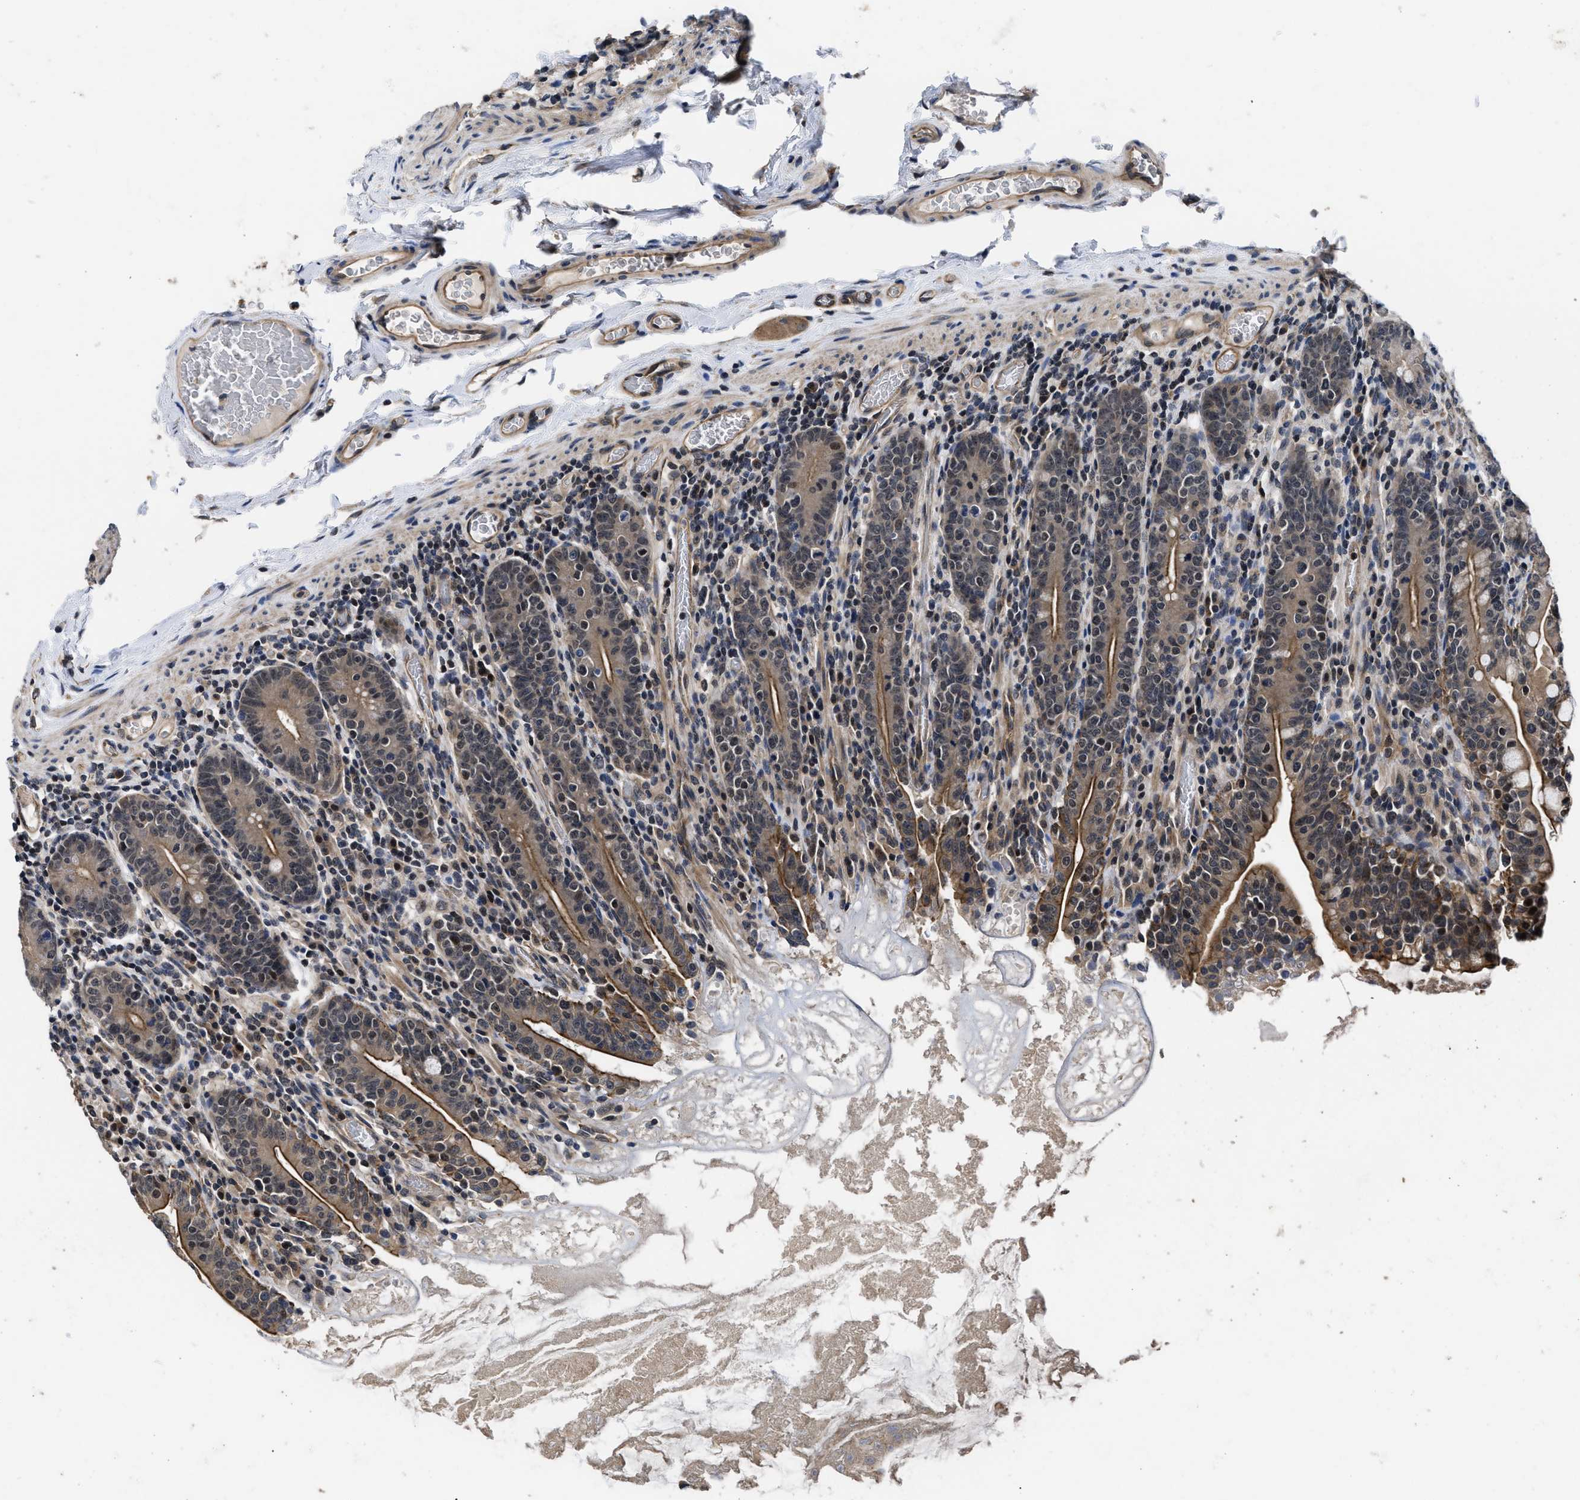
{"staining": {"intensity": "moderate", "quantity": ">75%", "location": "cytoplasmic/membranous"}, "tissue": "small intestine", "cell_type": "Glandular cells", "image_type": "normal", "snomed": [{"axis": "morphology", "description": "Normal tissue, NOS"}, {"axis": "topography", "description": "Small intestine"}], "caption": "Glandular cells exhibit medium levels of moderate cytoplasmic/membranous positivity in approximately >75% of cells in unremarkable human small intestine.", "gene": "DNAJC14", "patient": {"sex": "female", "age": 56}}